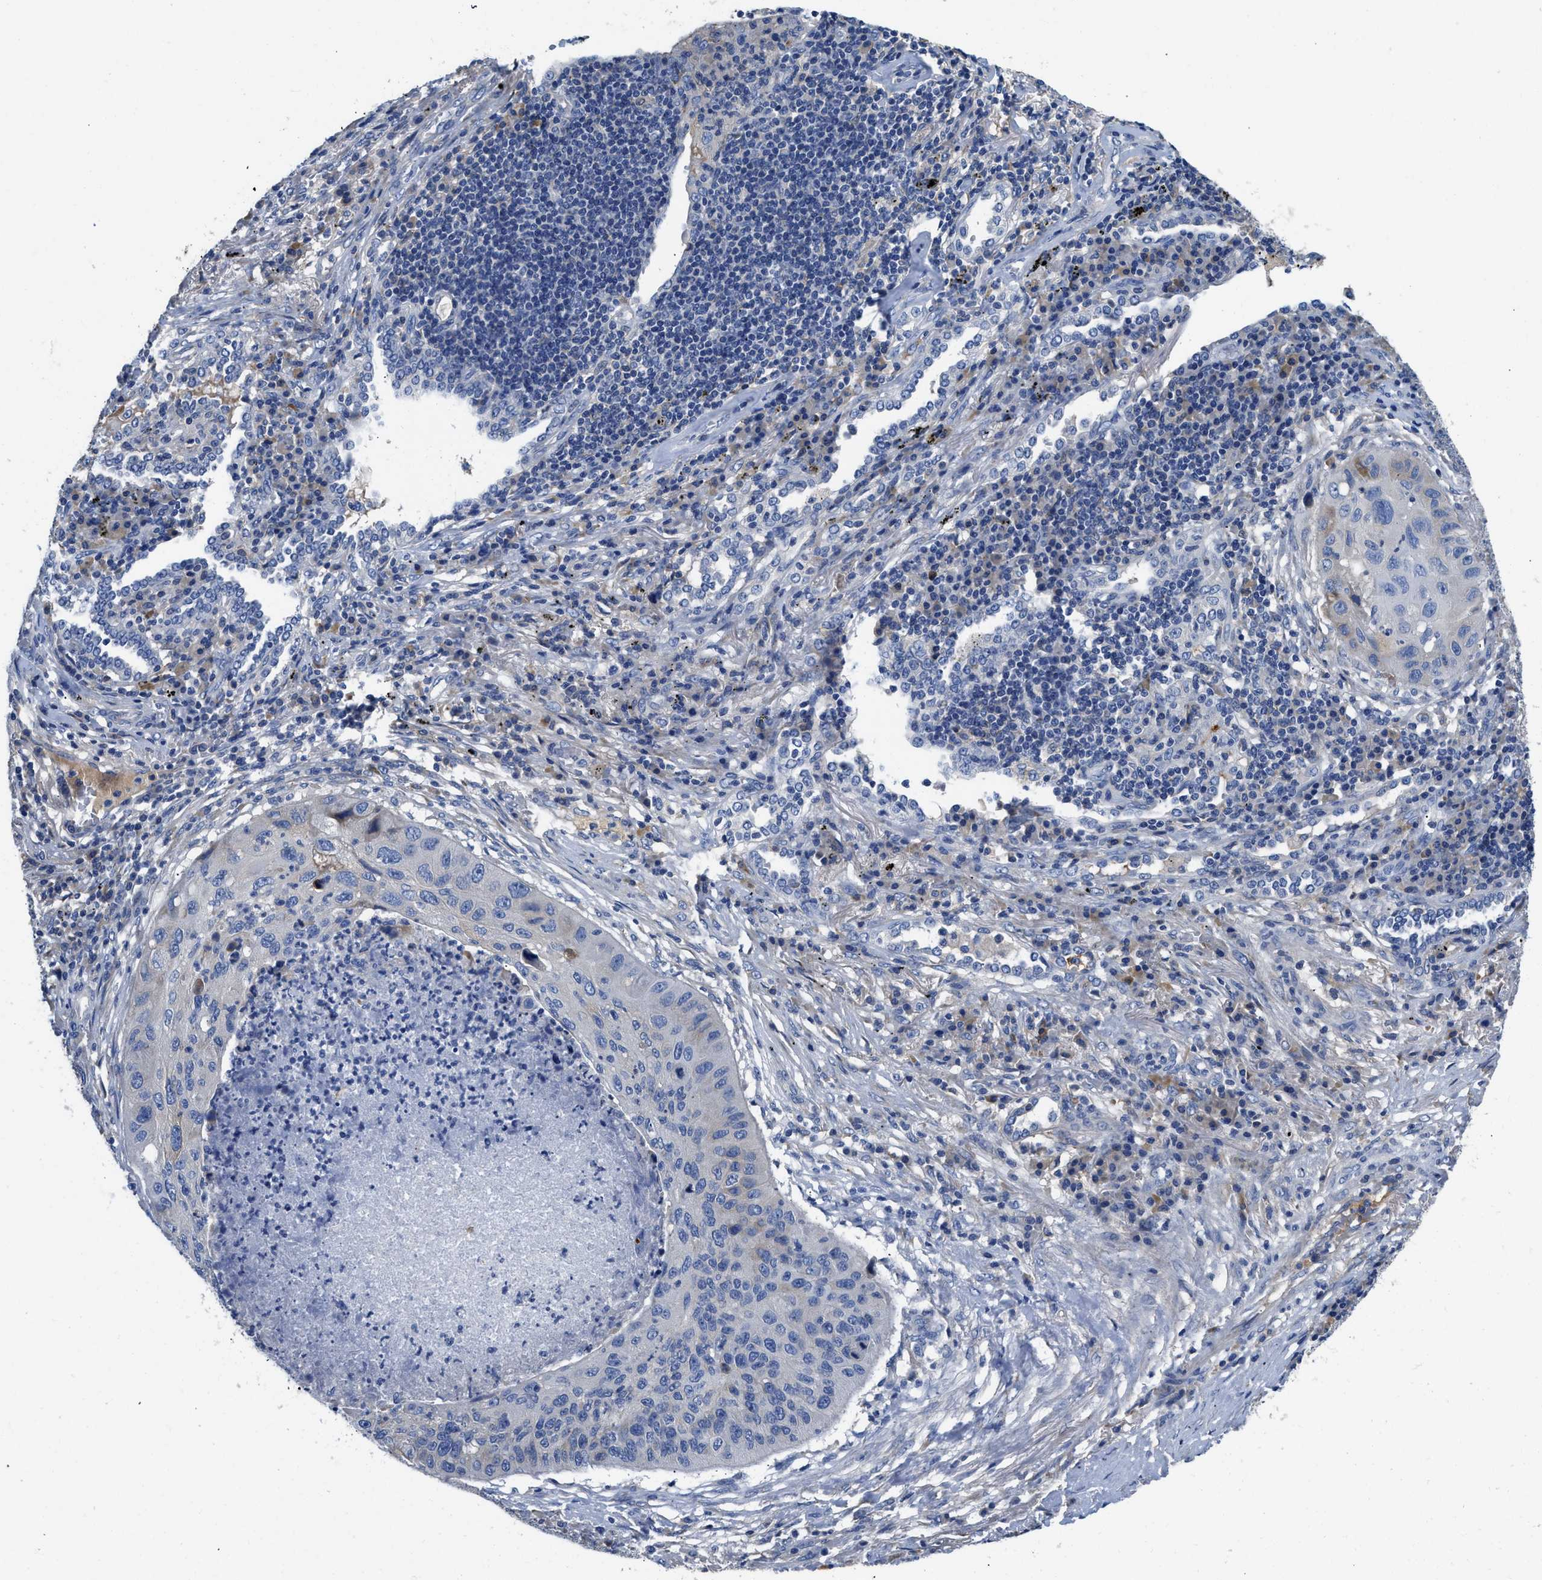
{"staining": {"intensity": "negative", "quantity": "none", "location": "none"}, "tissue": "lung cancer", "cell_type": "Tumor cells", "image_type": "cancer", "snomed": [{"axis": "morphology", "description": "Squamous cell carcinoma, NOS"}, {"axis": "topography", "description": "Lung"}], "caption": "Immunohistochemistry (IHC) photomicrograph of lung squamous cell carcinoma stained for a protein (brown), which reveals no staining in tumor cells. (Stains: DAB IHC with hematoxylin counter stain, Microscopy: brightfield microscopy at high magnification).", "gene": "C1S", "patient": {"sex": "female", "age": 63}}